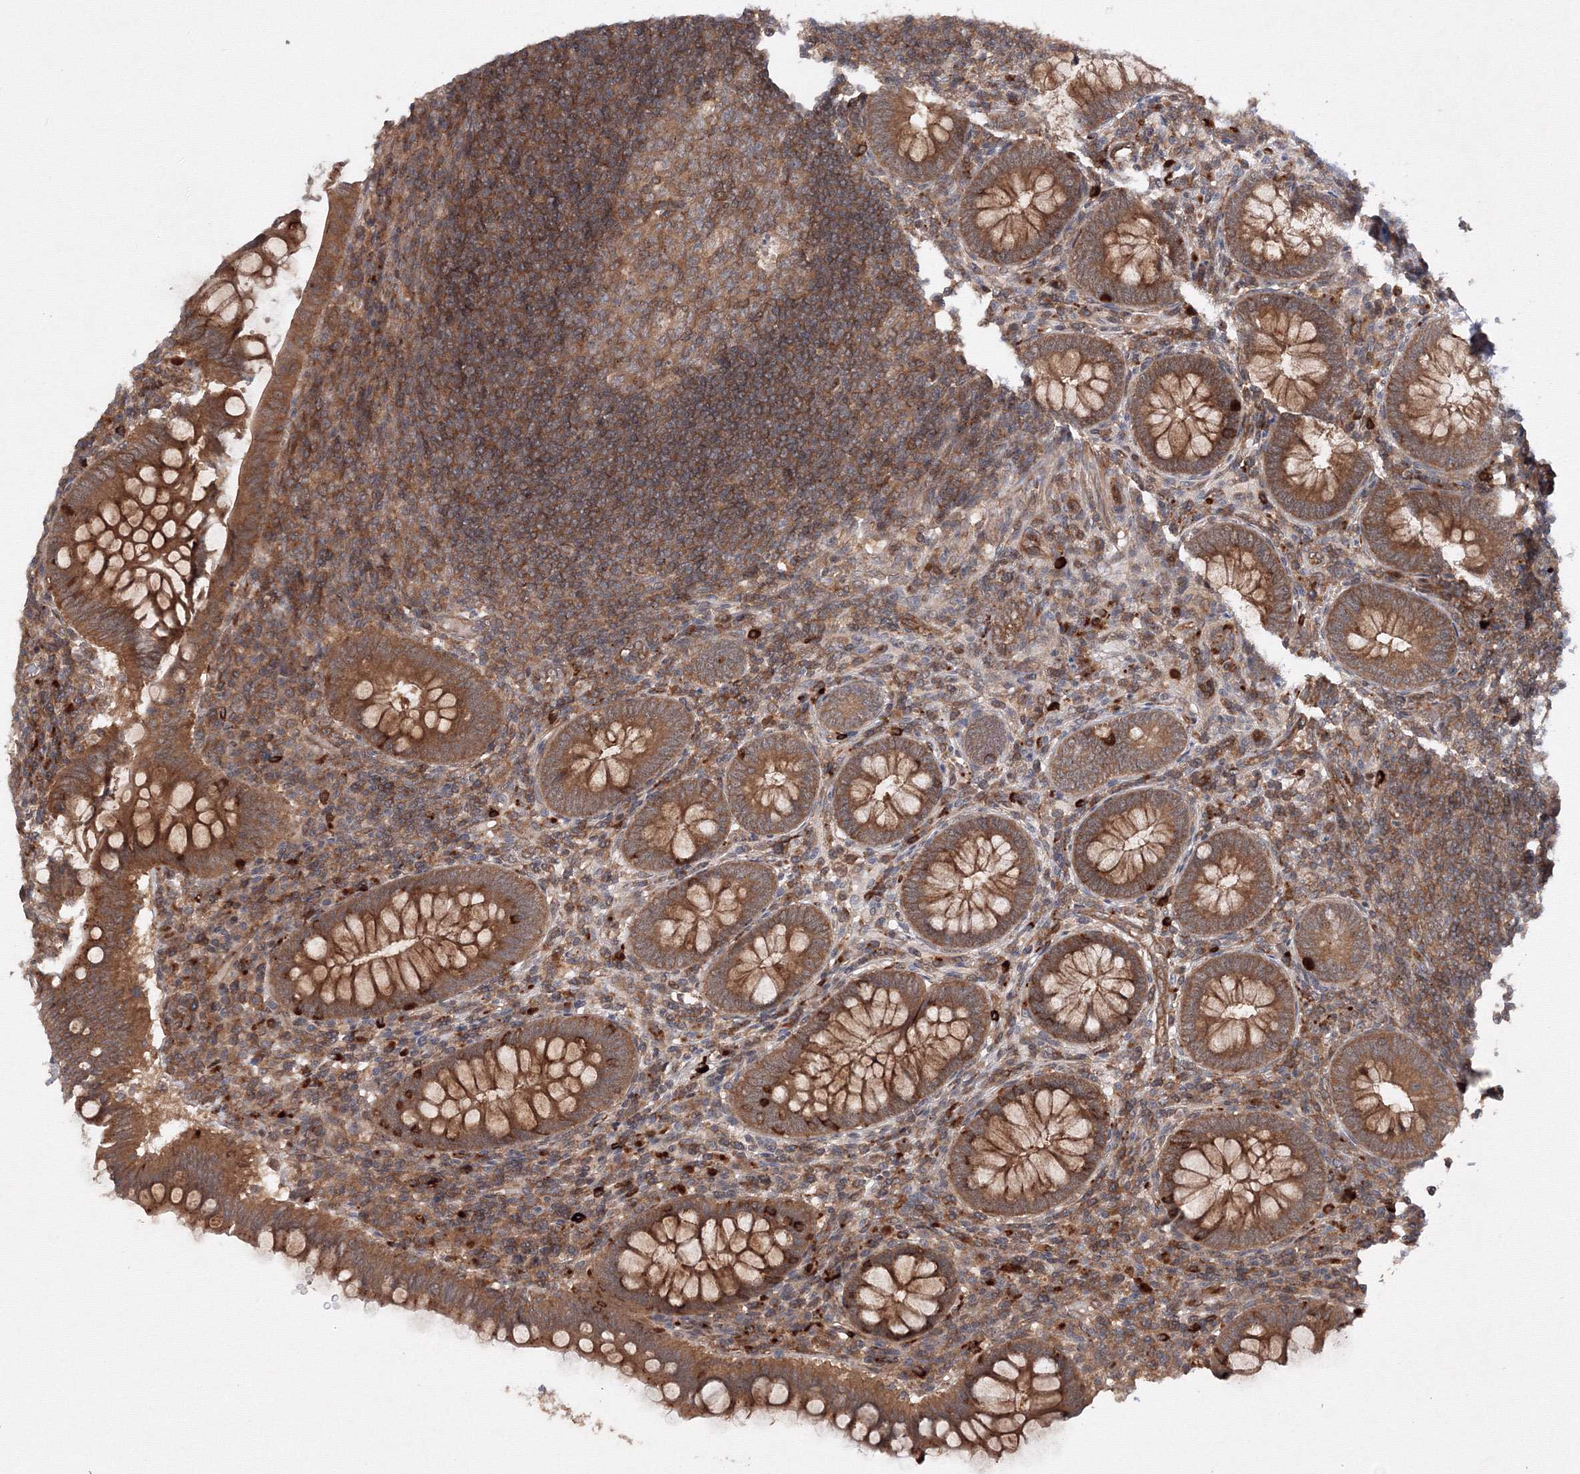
{"staining": {"intensity": "moderate", "quantity": ">75%", "location": "cytoplasmic/membranous"}, "tissue": "appendix", "cell_type": "Glandular cells", "image_type": "normal", "snomed": [{"axis": "morphology", "description": "Normal tissue, NOS"}, {"axis": "topography", "description": "Appendix"}], "caption": "The photomicrograph reveals immunohistochemical staining of benign appendix. There is moderate cytoplasmic/membranous positivity is identified in about >75% of glandular cells. Immunohistochemistry stains the protein of interest in brown and the nuclei are stained blue.", "gene": "DCTD", "patient": {"sex": "male", "age": 14}}